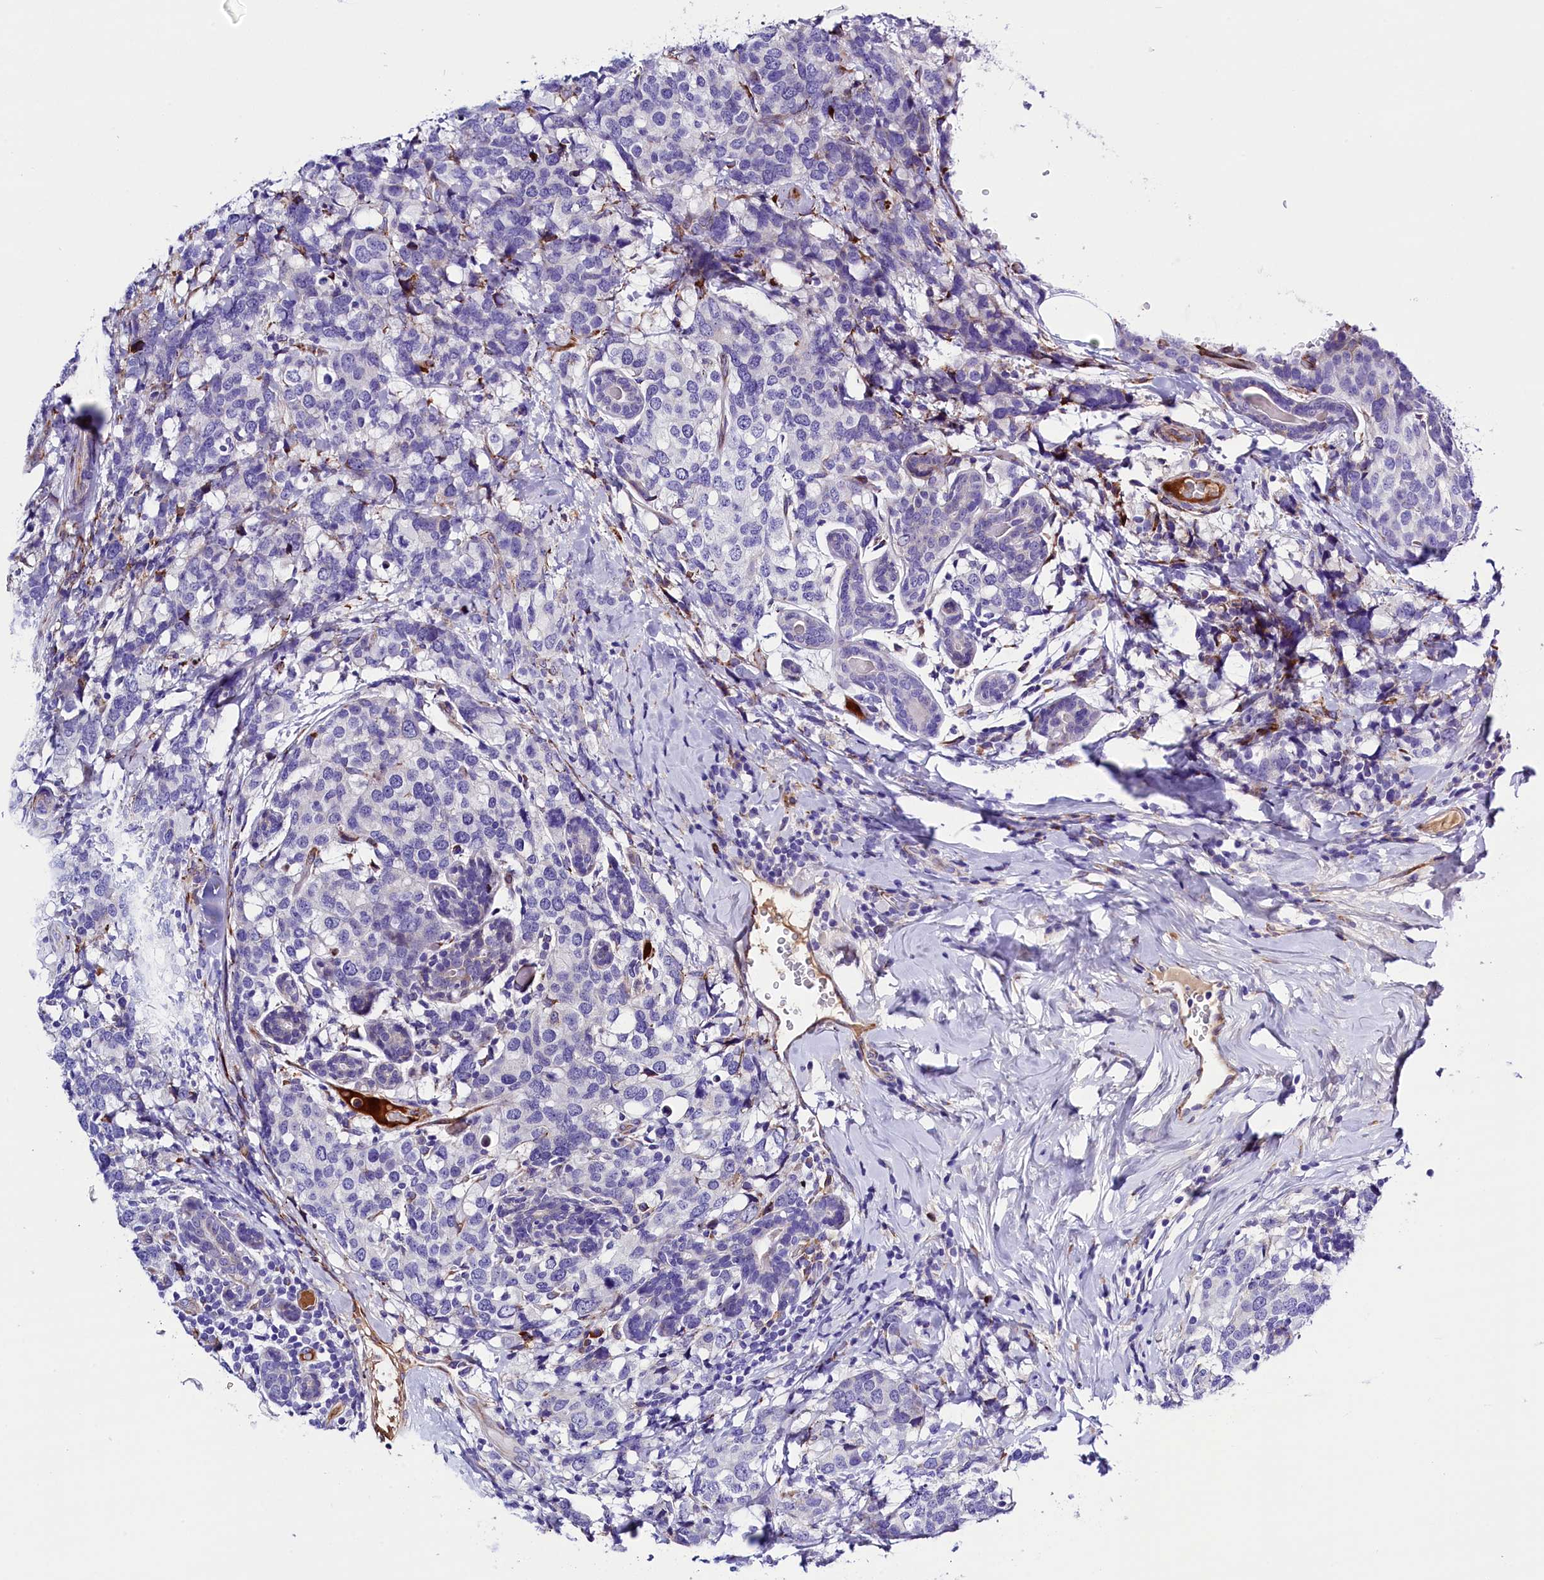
{"staining": {"intensity": "negative", "quantity": "none", "location": "none"}, "tissue": "breast cancer", "cell_type": "Tumor cells", "image_type": "cancer", "snomed": [{"axis": "morphology", "description": "Lobular carcinoma"}, {"axis": "topography", "description": "Breast"}], "caption": "A histopathology image of breast lobular carcinoma stained for a protein exhibits no brown staining in tumor cells. (DAB (3,3'-diaminobenzidine) IHC visualized using brightfield microscopy, high magnification).", "gene": "CMTR2", "patient": {"sex": "female", "age": 59}}